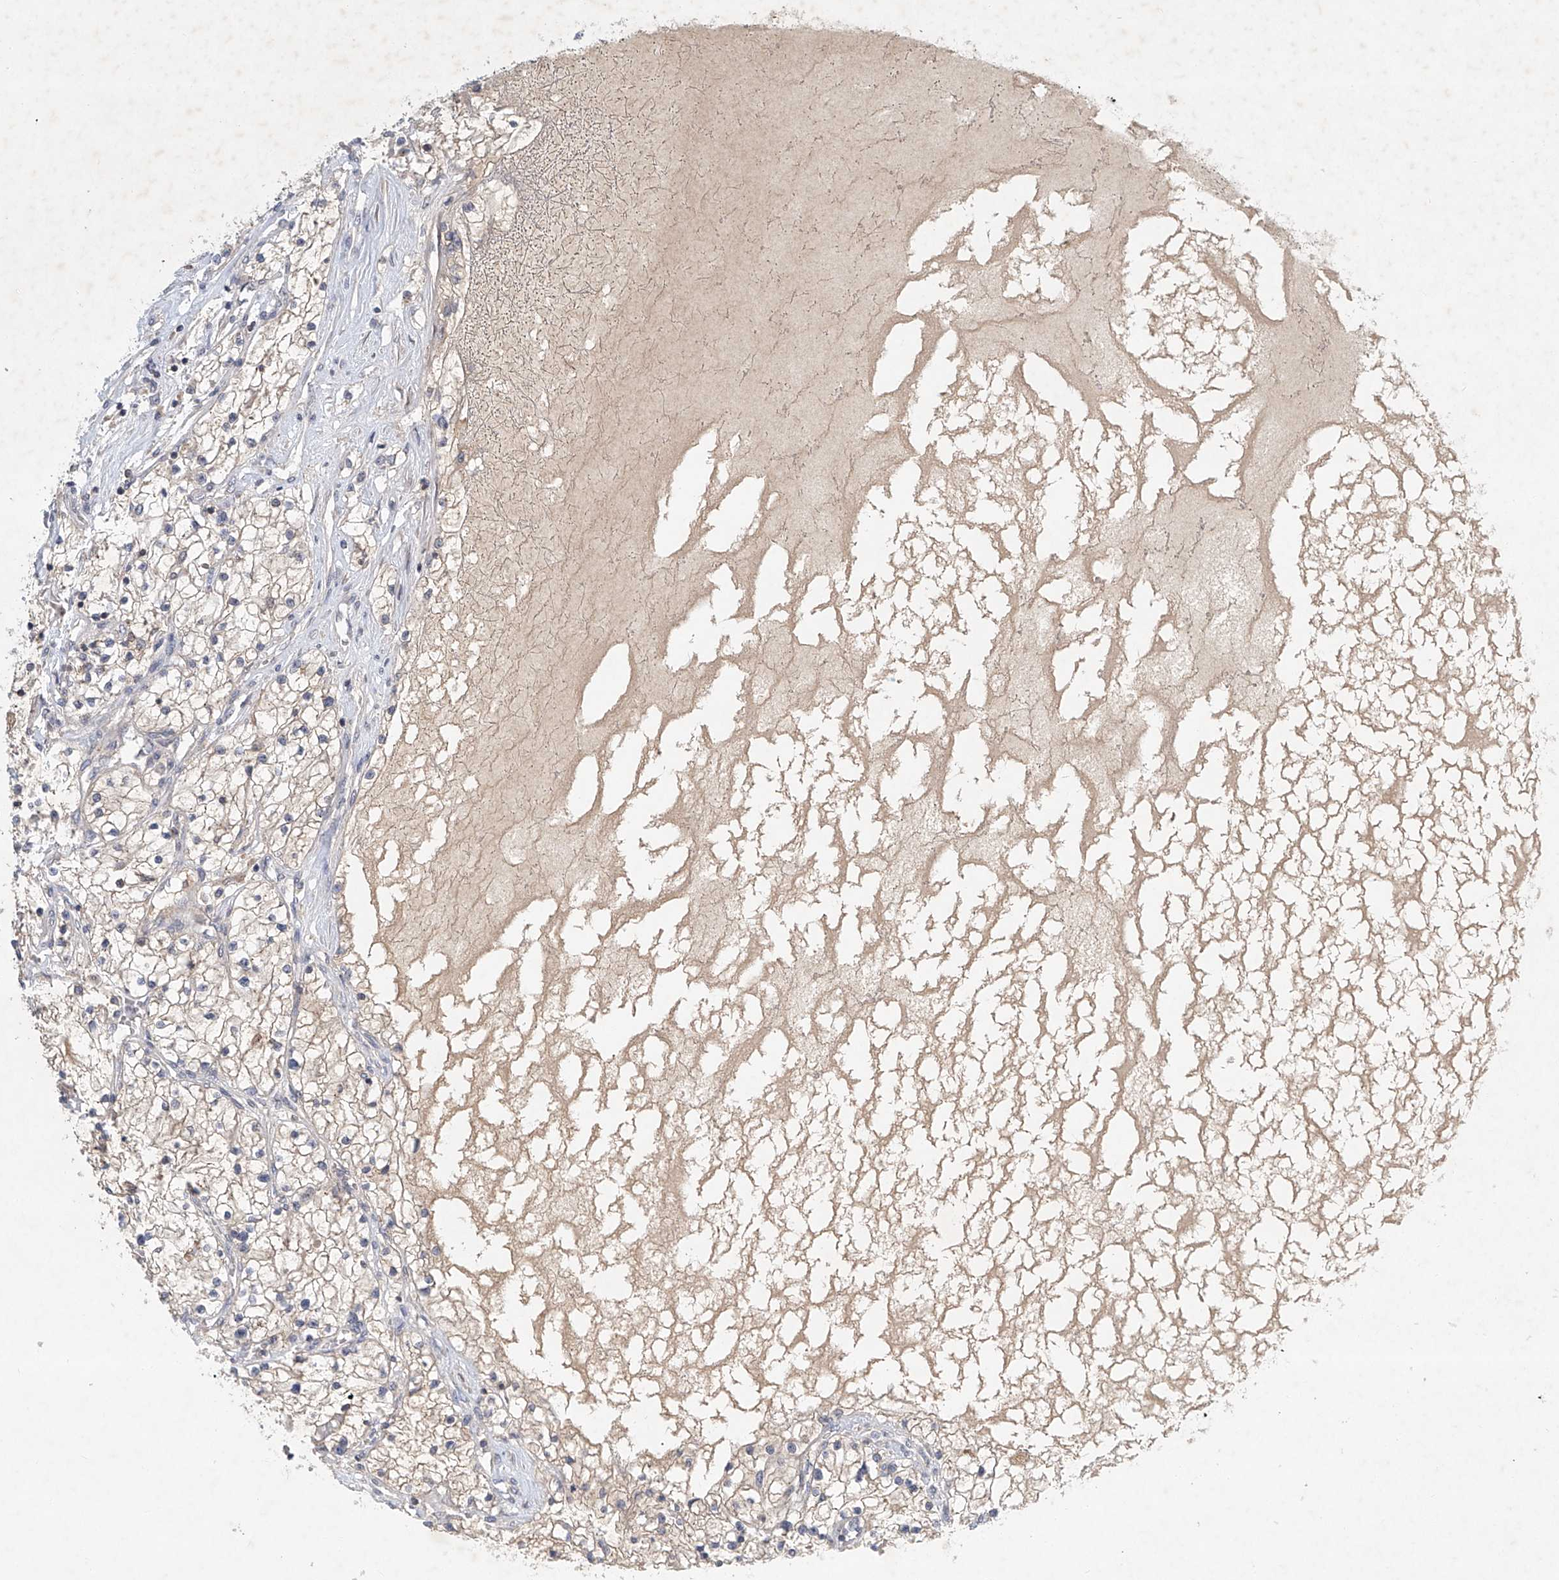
{"staining": {"intensity": "weak", "quantity": "25%-75%", "location": "cytoplasmic/membranous"}, "tissue": "renal cancer", "cell_type": "Tumor cells", "image_type": "cancer", "snomed": [{"axis": "morphology", "description": "Normal tissue, NOS"}, {"axis": "morphology", "description": "Adenocarcinoma, NOS"}, {"axis": "topography", "description": "Kidney"}], "caption": "Weak cytoplasmic/membranous protein staining is present in approximately 25%-75% of tumor cells in renal cancer (adenocarcinoma). Nuclei are stained in blue.", "gene": "CARMIL1", "patient": {"sex": "male", "age": 68}}